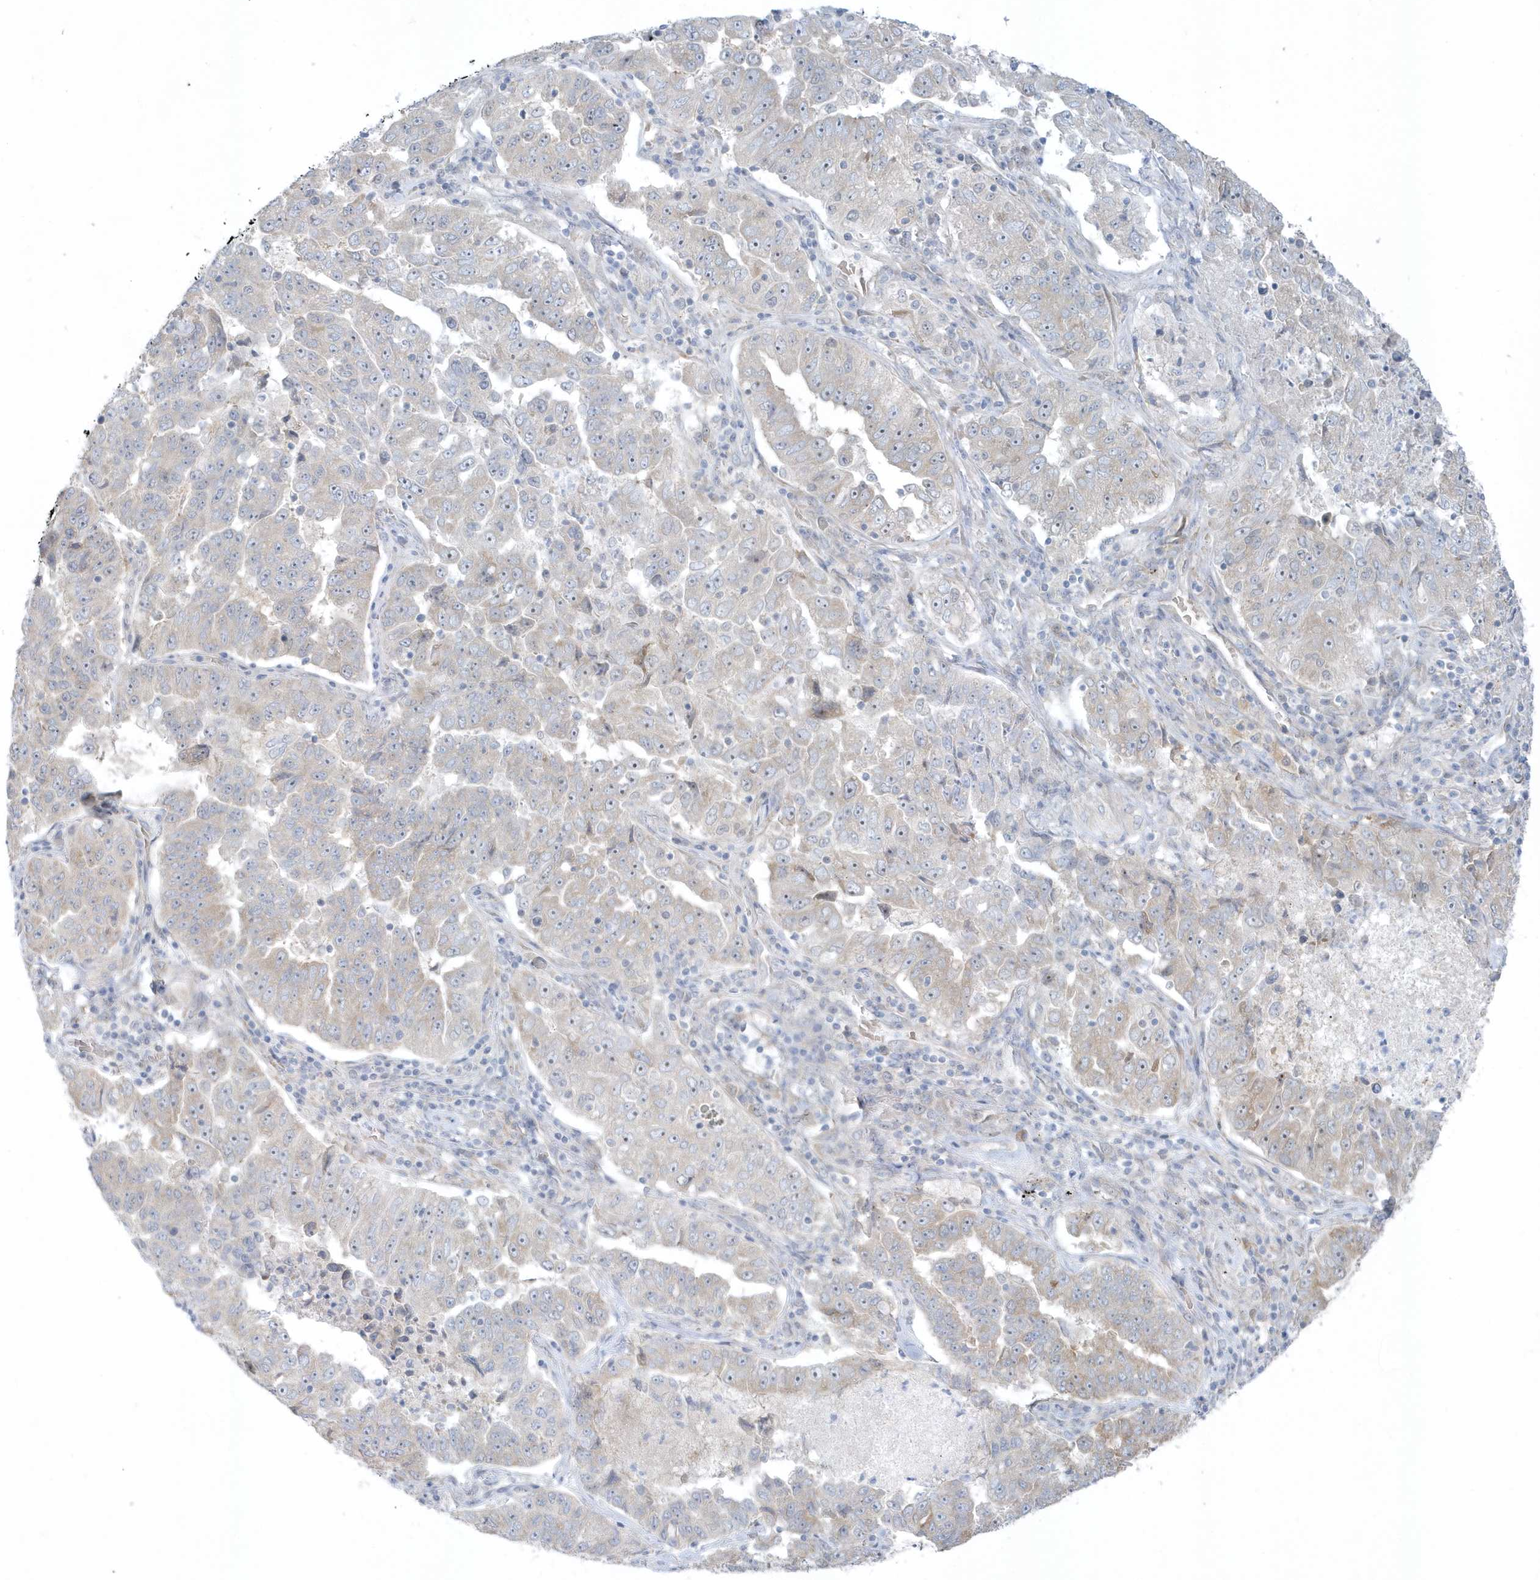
{"staining": {"intensity": "moderate", "quantity": "<25%", "location": "cytoplasmic/membranous,nuclear"}, "tissue": "lung cancer", "cell_type": "Tumor cells", "image_type": "cancer", "snomed": [{"axis": "morphology", "description": "Adenocarcinoma, NOS"}, {"axis": "topography", "description": "Lung"}], "caption": "IHC micrograph of neoplastic tissue: lung cancer stained using immunohistochemistry (IHC) shows low levels of moderate protein expression localized specifically in the cytoplasmic/membranous and nuclear of tumor cells, appearing as a cytoplasmic/membranous and nuclear brown color.", "gene": "SCN3A", "patient": {"sex": "female", "age": 51}}